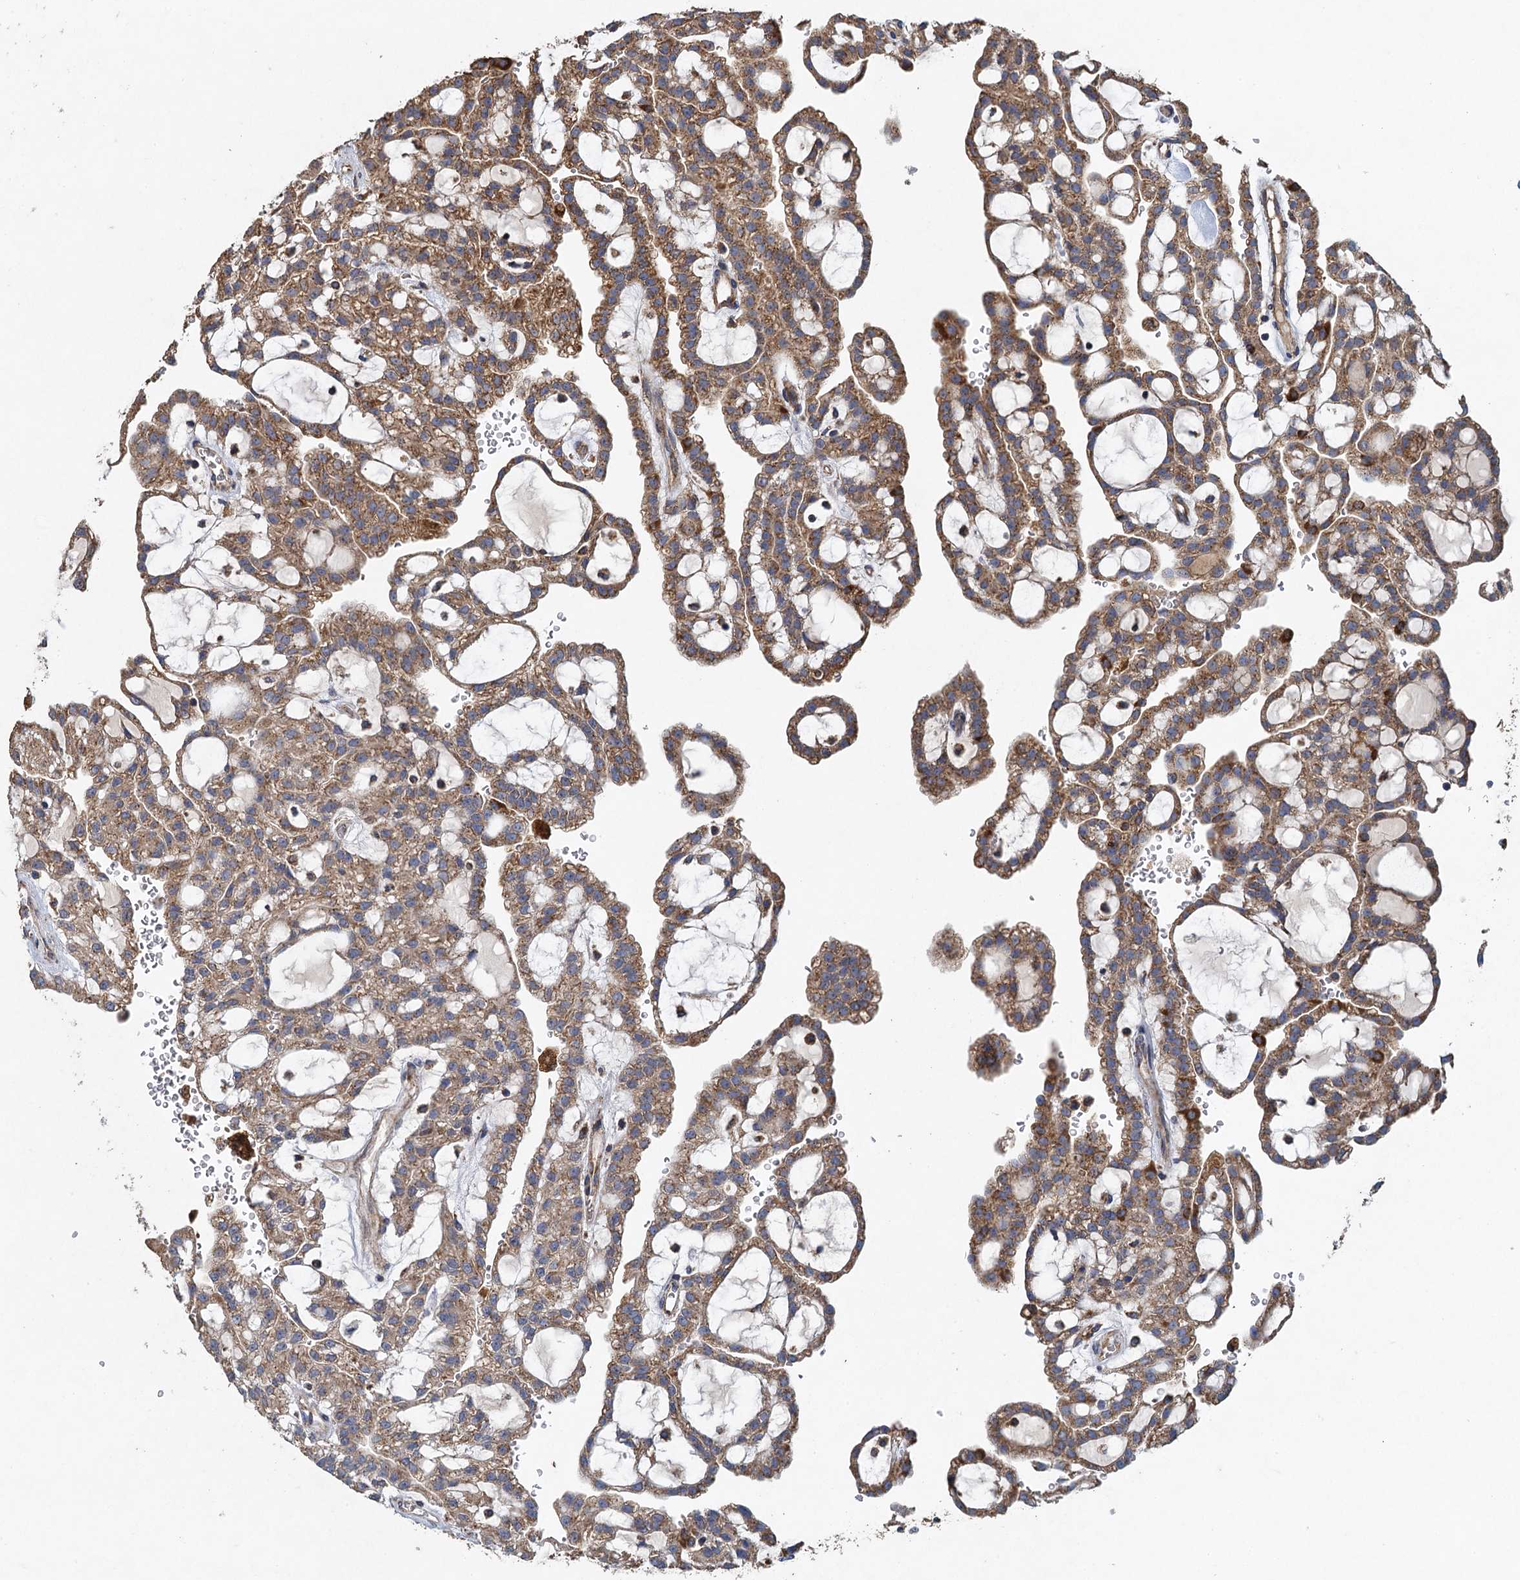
{"staining": {"intensity": "moderate", "quantity": ">75%", "location": "cytoplasmic/membranous"}, "tissue": "renal cancer", "cell_type": "Tumor cells", "image_type": "cancer", "snomed": [{"axis": "morphology", "description": "Adenocarcinoma, NOS"}, {"axis": "topography", "description": "Kidney"}], "caption": "Renal cancer (adenocarcinoma) was stained to show a protein in brown. There is medium levels of moderate cytoplasmic/membranous staining in approximately >75% of tumor cells.", "gene": "BCS1L", "patient": {"sex": "male", "age": 63}}